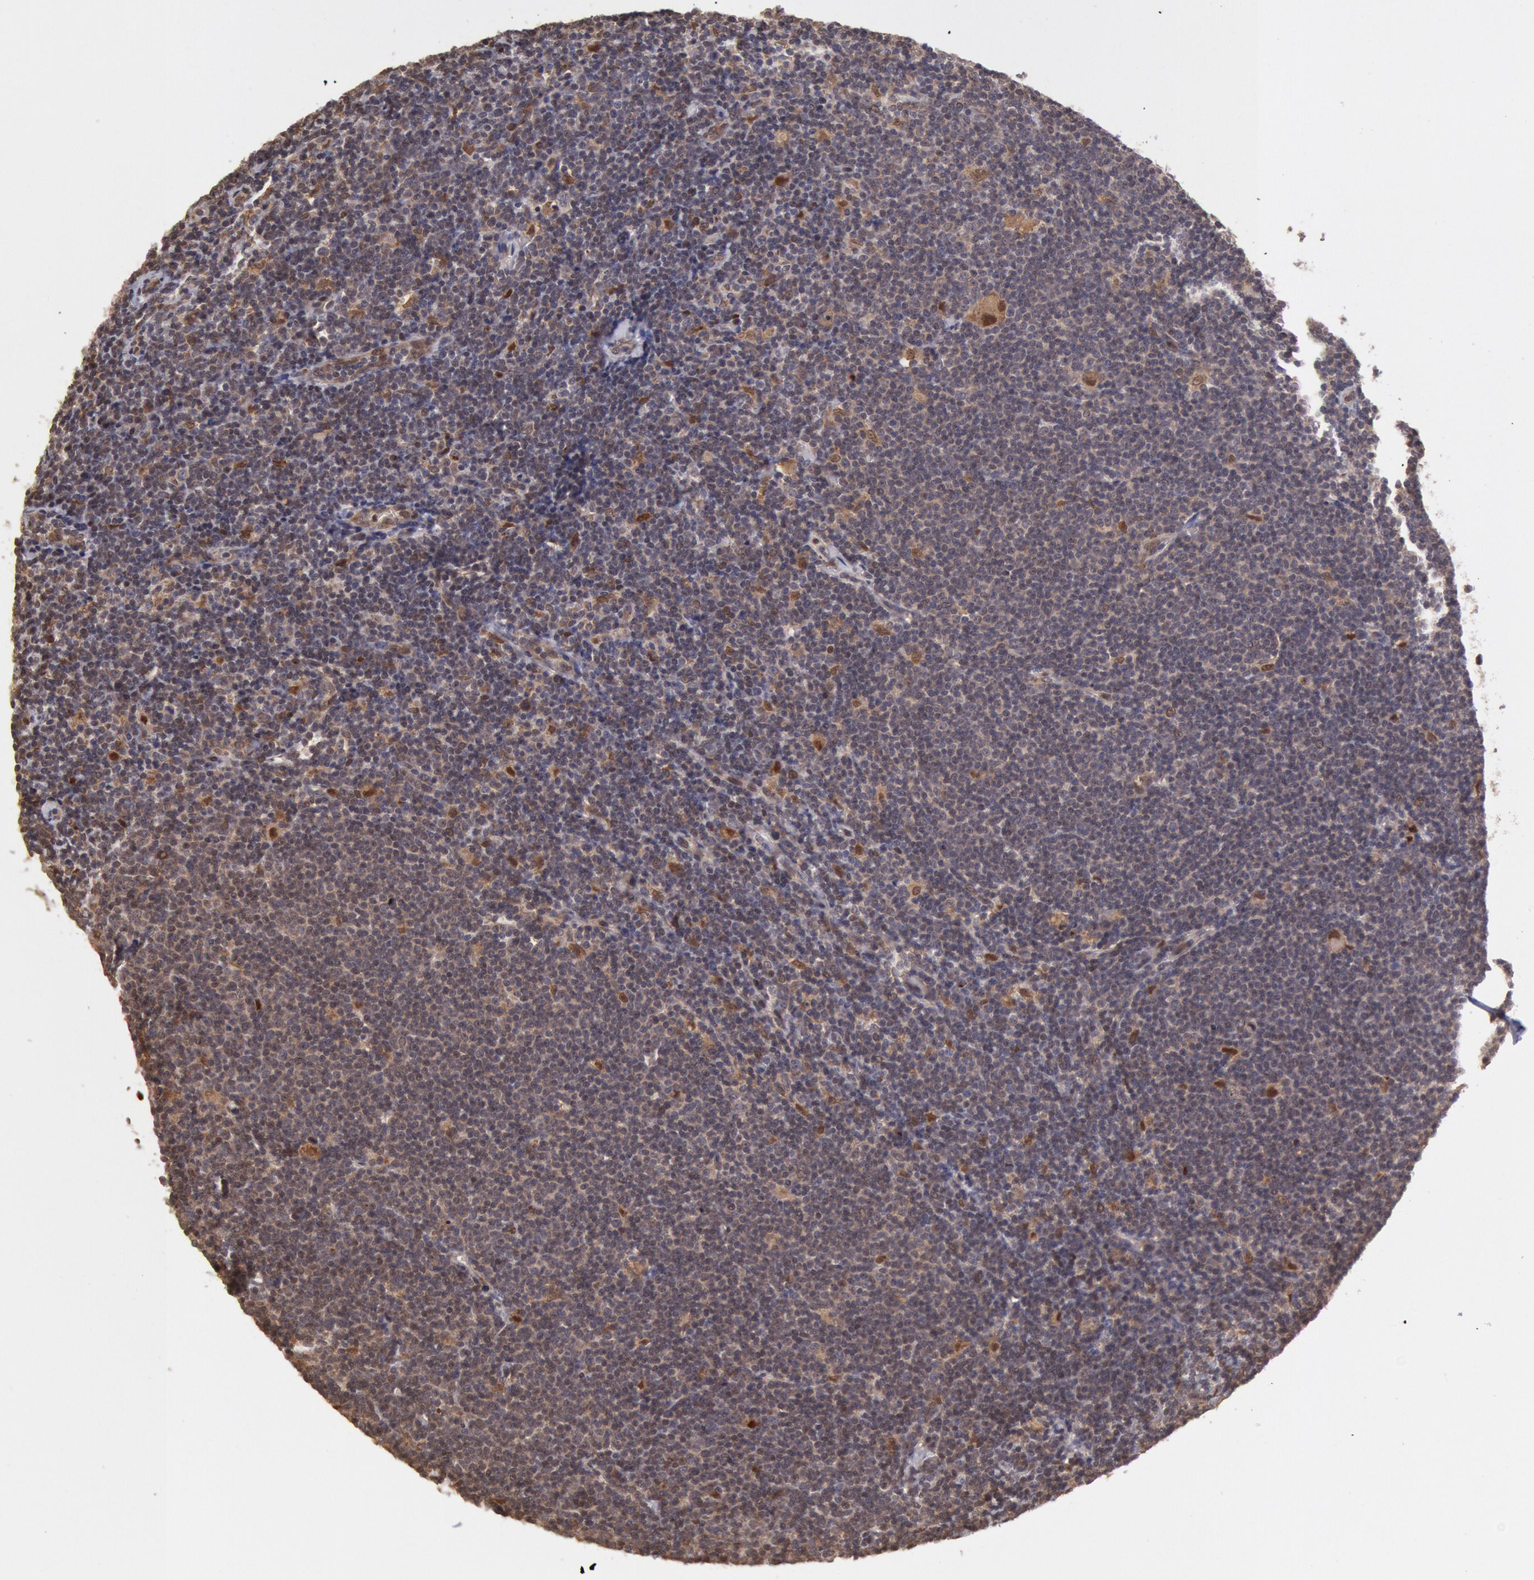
{"staining": {"intensity": "moderate", "quantity": ">75%", "location": "cytoplasmic/membranous,nuclear"}, "tissue": "lymphoma", "cell_type": "Tumor cells", "image_type": "cancer", "snomed": [{"axis": "morphology", "description": "Malignant lymphoma, non-Hodgkin's type, Low grade"}, {"axis": "topography", "description": "Lymph node"}], "caption": "A brown stain shows moderate cytoplasmic/membranous and nuclear staining of a protein in lymphoma tumor cells.", "gene": "COMT", "patient": {"sex": "male", "age": 65}}